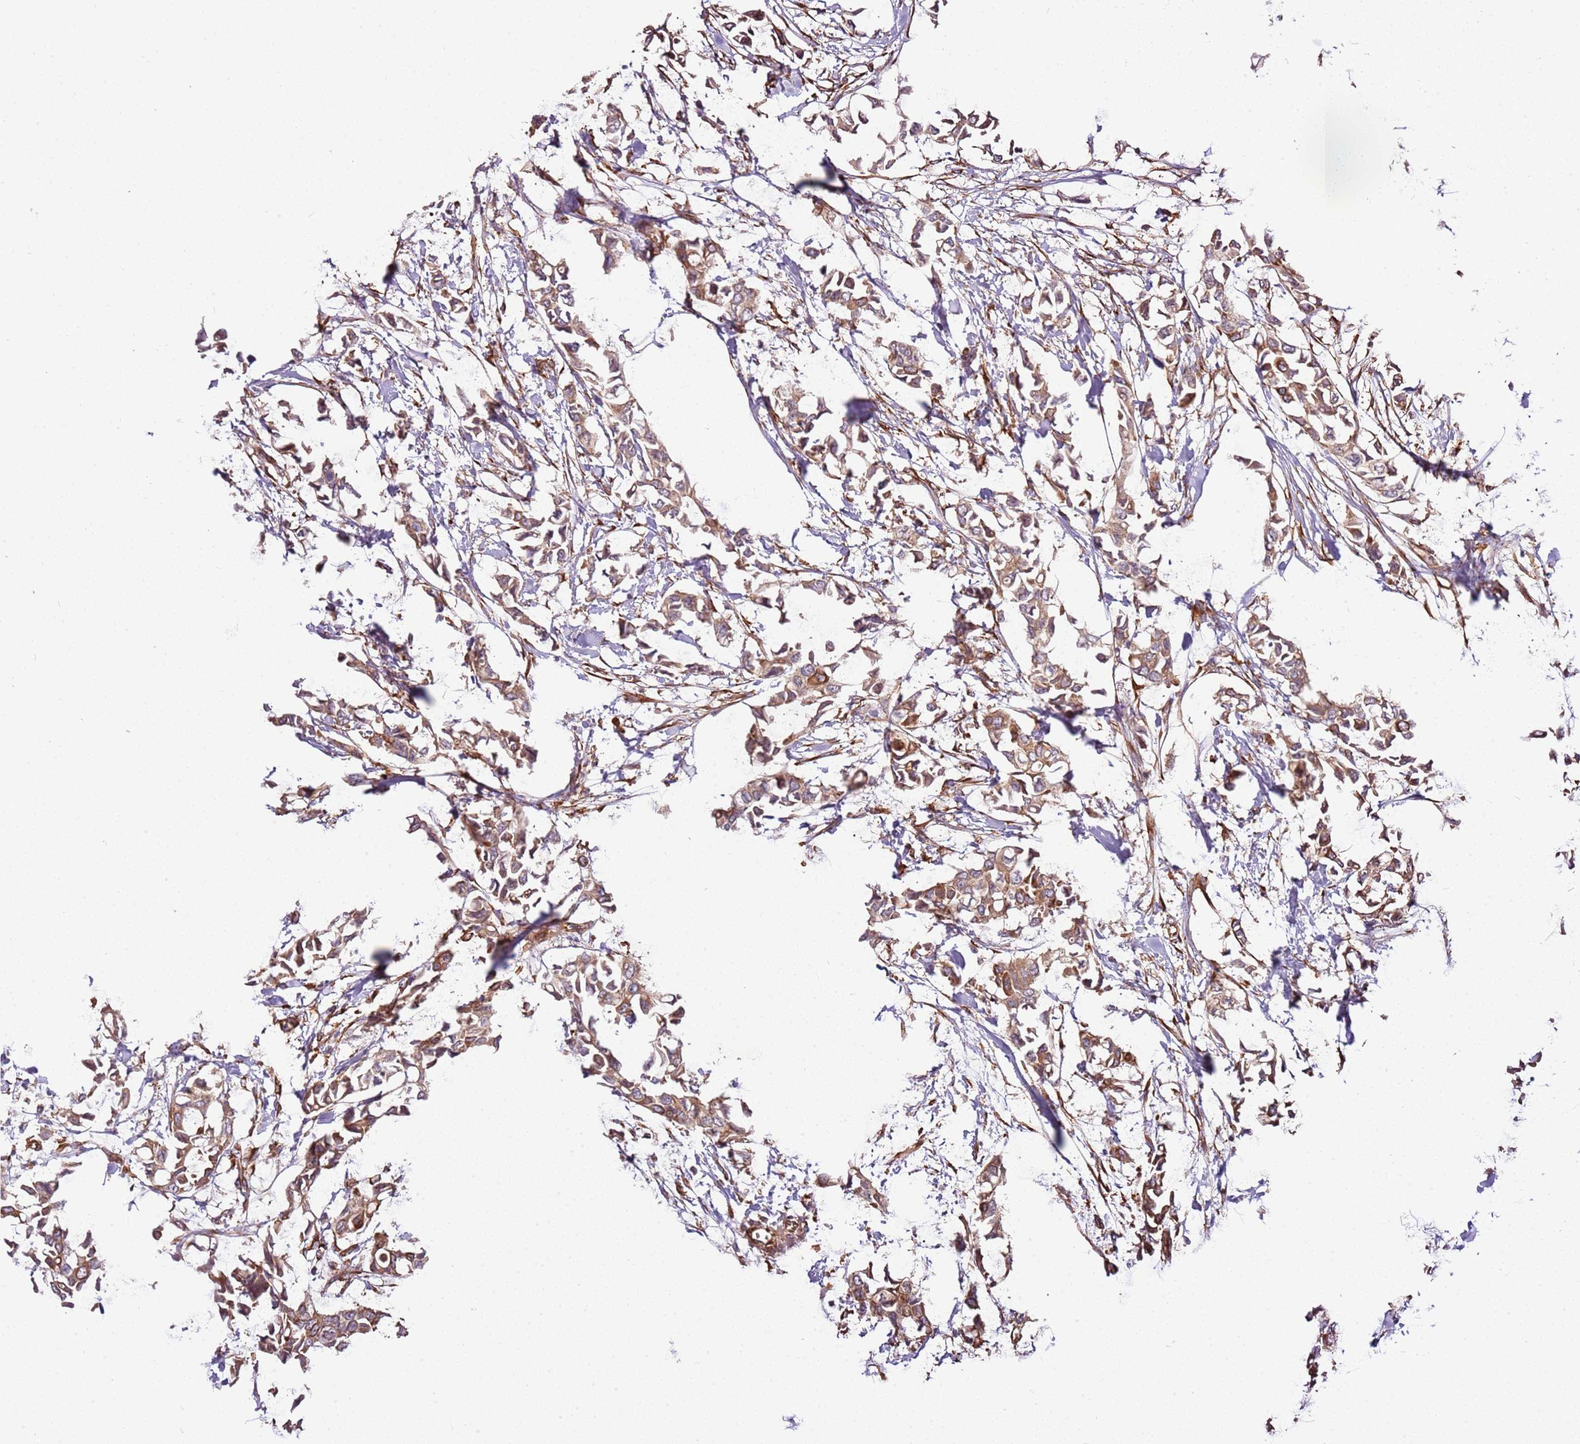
{"staining": {"intensity": "moderate", "quantity": ">75%", "location": "cytoplasmic/membranous"}, "tissue": "breast cancer", "cell_type": "Tumor cells", "image_type": "cancer", "snomed": [{"axis": "morphology", "description": "Duct carcinoma"}, {"axis": "topography", "description": "Breast"}], "caption": "This micrograph displays breast cancer (infiltrating ductal carcinoma) stained with immunohistochemistry (IHC) to label a protein in brown. The cytoplasmic/membranous of tumor cells show moderate positivity for the protein. Nuclei are counter-stained blue.", "gene": "GNL1", "patient": {"sex": "female", "age": 41}}